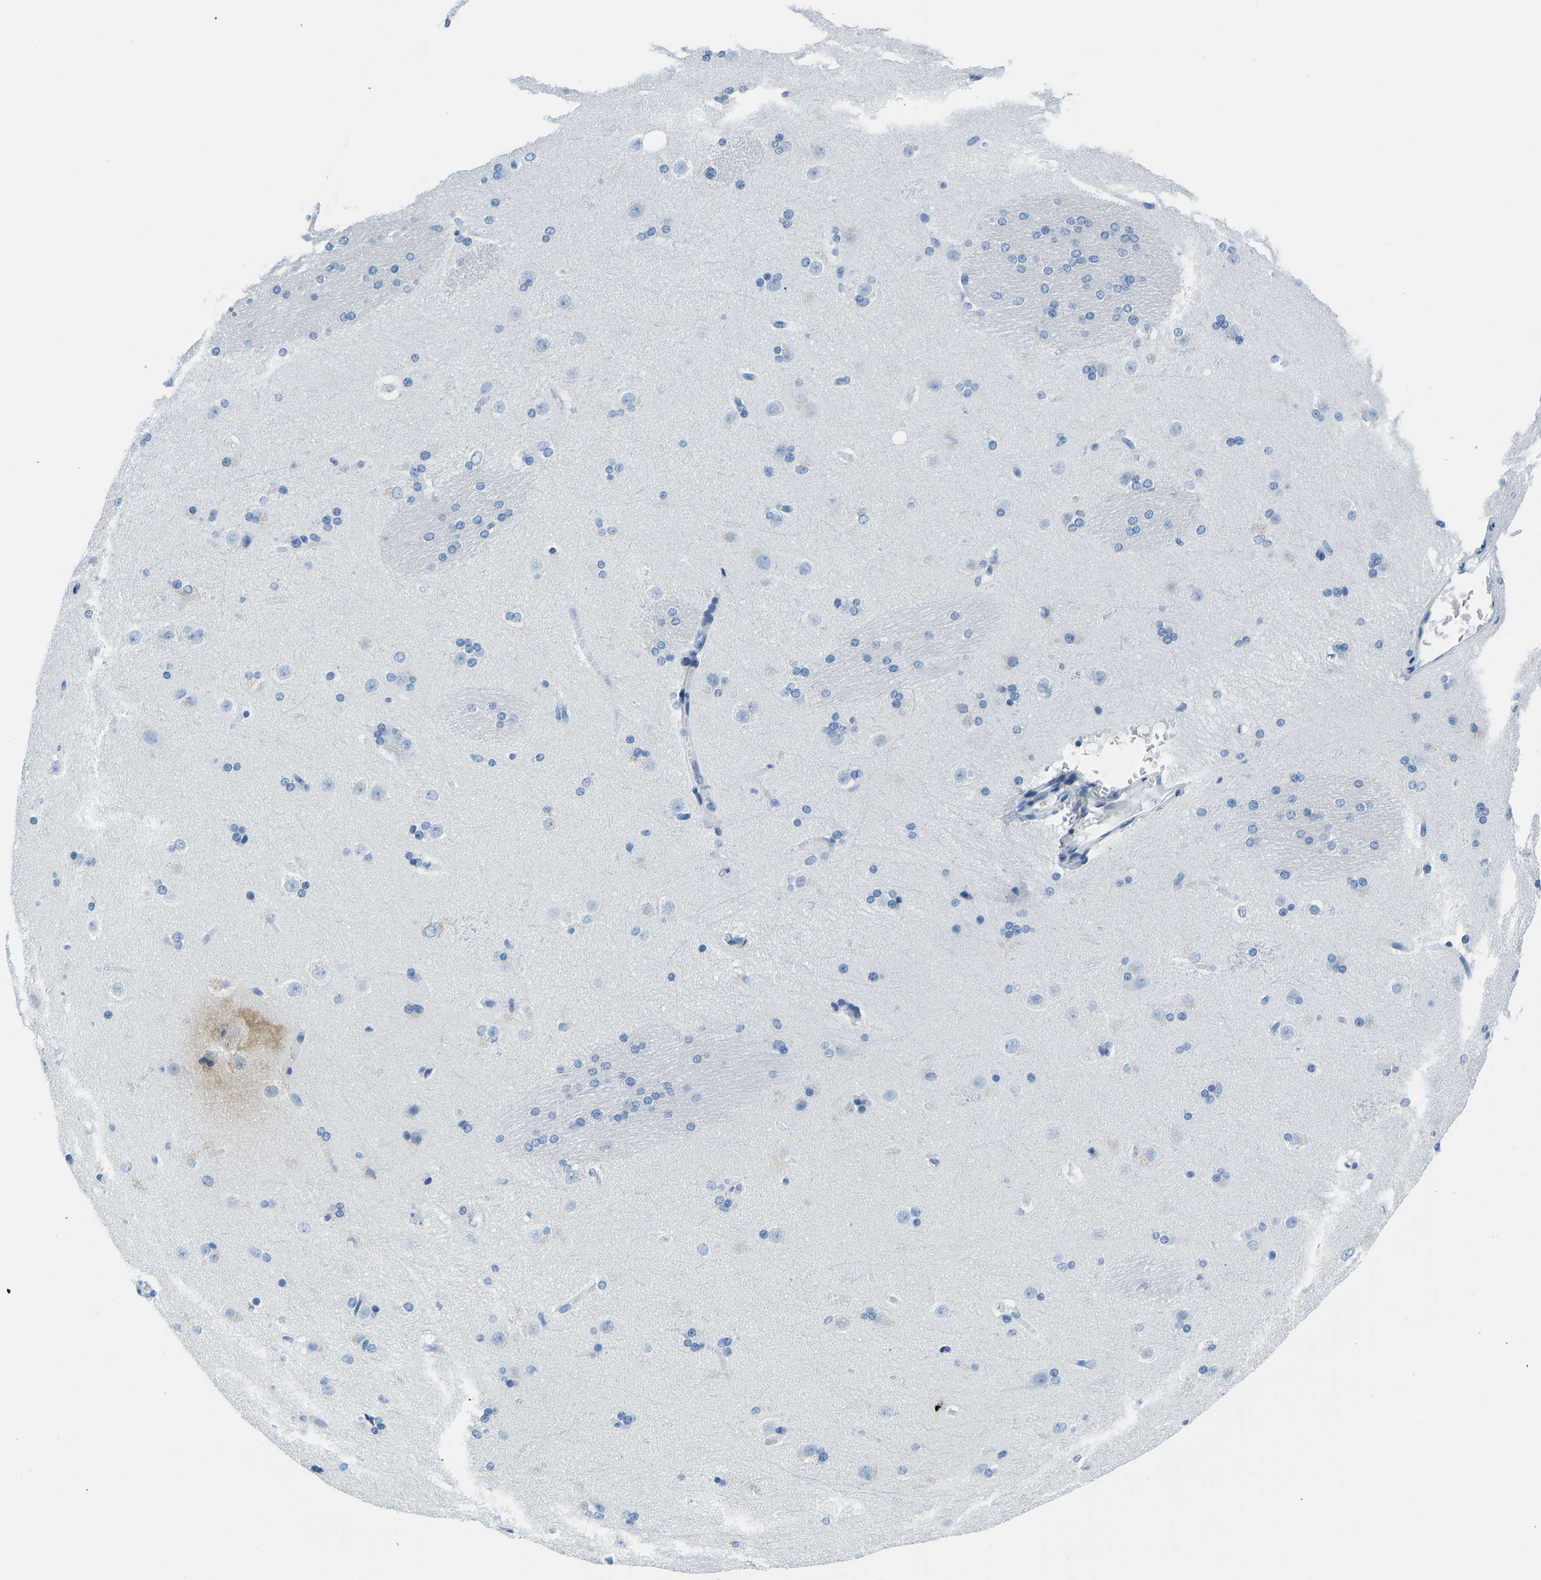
{"staining": {"intensity": "negative", "quantity": "none", "location": "none"}, "tissue": "caudate", "cell_type": "Glial cells", "image_type": "normal", "snomed": [{"axis": "morphology", "description": "Normal tissue, NOS"}, {"axis": "topography", "description": "Lateral ventricle wall"}], "caption": "The image reveals no significant expression in glial cells of caudate. (DAB IHC with hematoxylin counter stain).", "gene": "SERPINB3", "patient": {"sex": "female", "age": 19}}